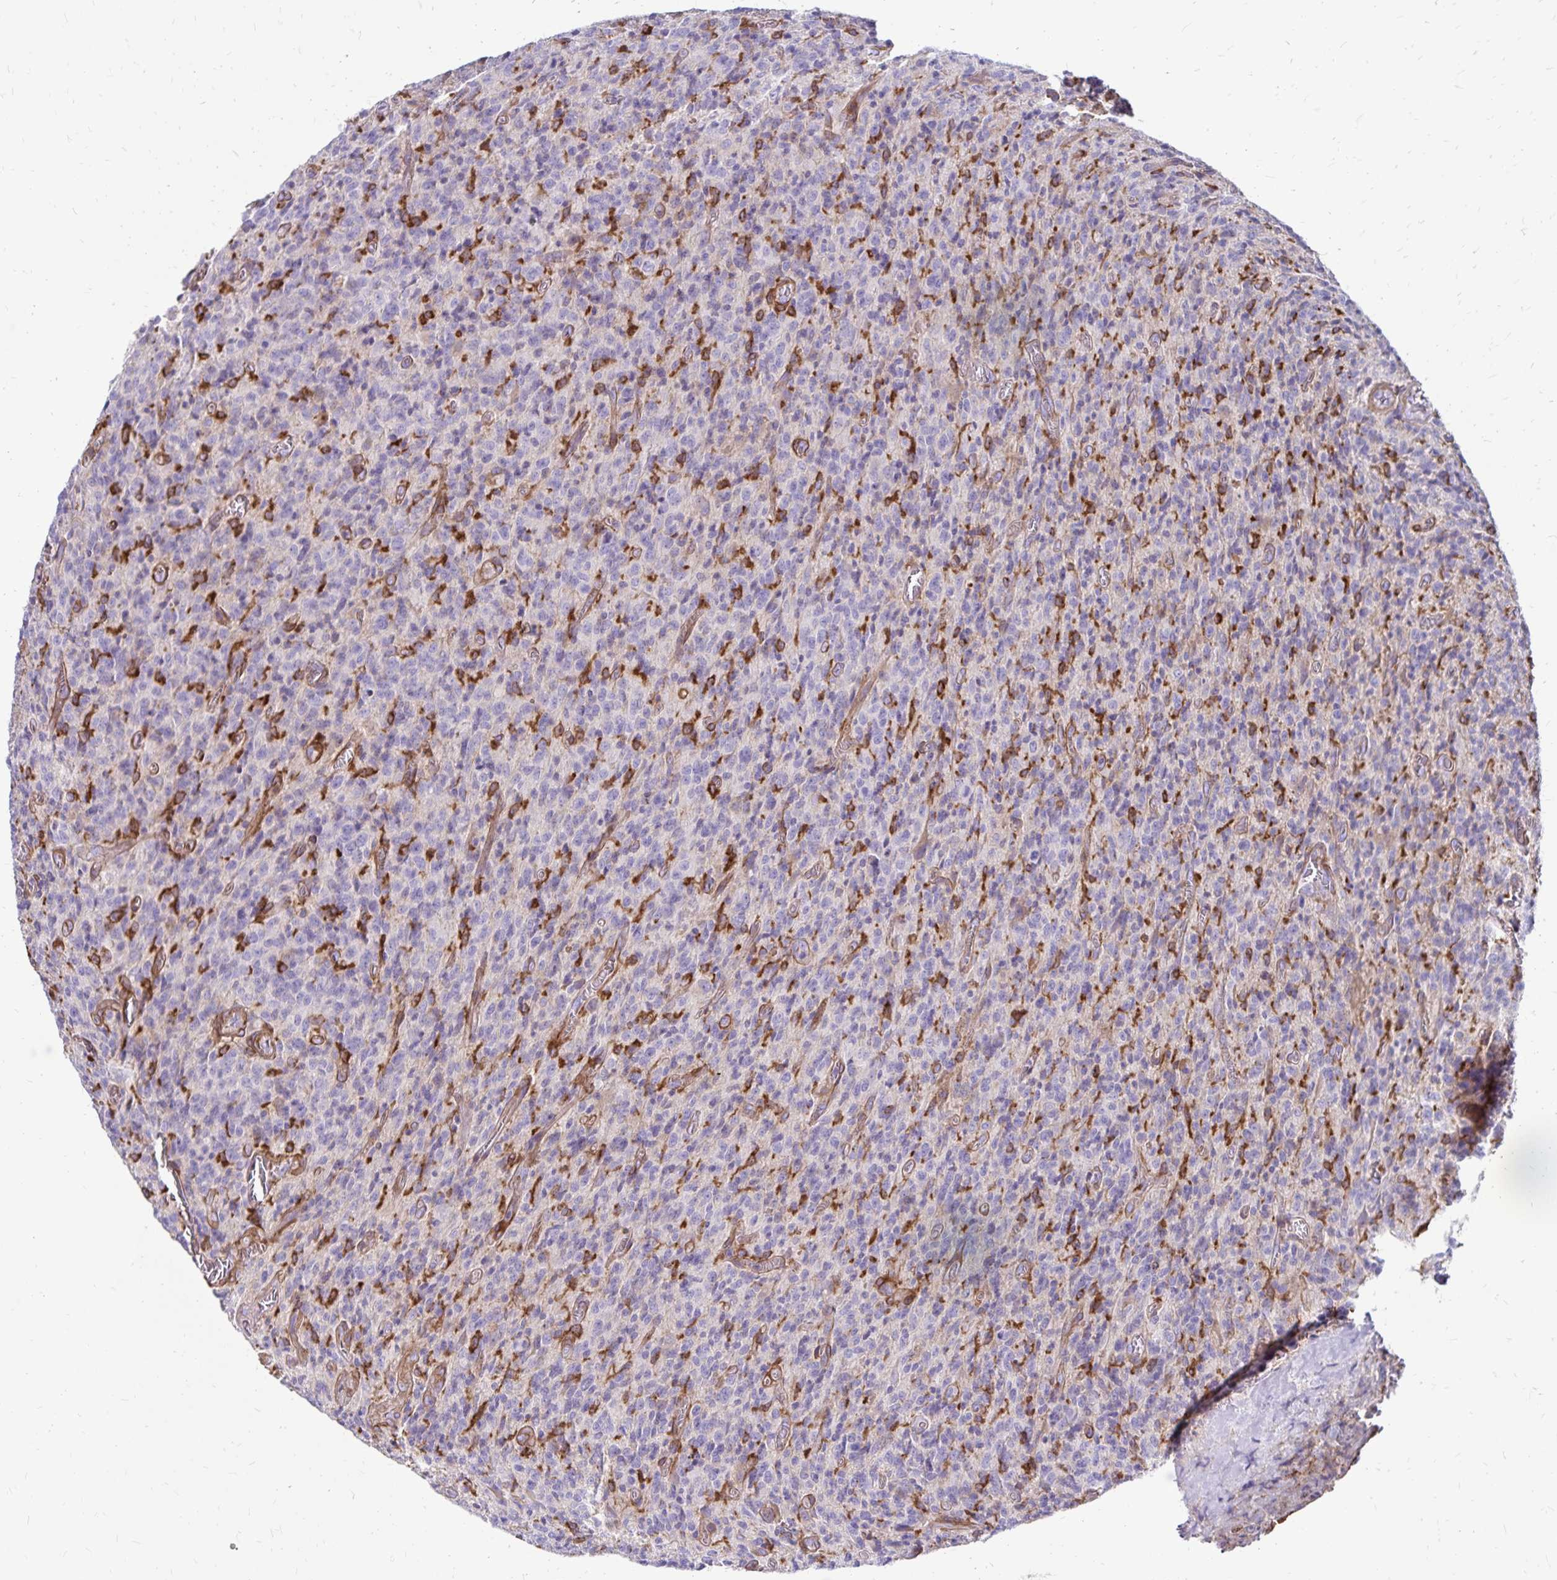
{"staining": {"intensity": "negative", "quantity": "none", "location": "none"}, "tissue": "glioma", "cell_type": "Tumor cells", "image_type": "cancer", "snomed": [{"axis": "morphology", "description": "Glioma, malignant, High grade"}, {"axis": "topography", "description": "Brain"}], "caption": "High-grade glioma (malignant) was stained to show a protein in brown. There is no significant staining in tumor cells.", "gene": "TNS3", "patient": {"sex": "male", "age": 76}}